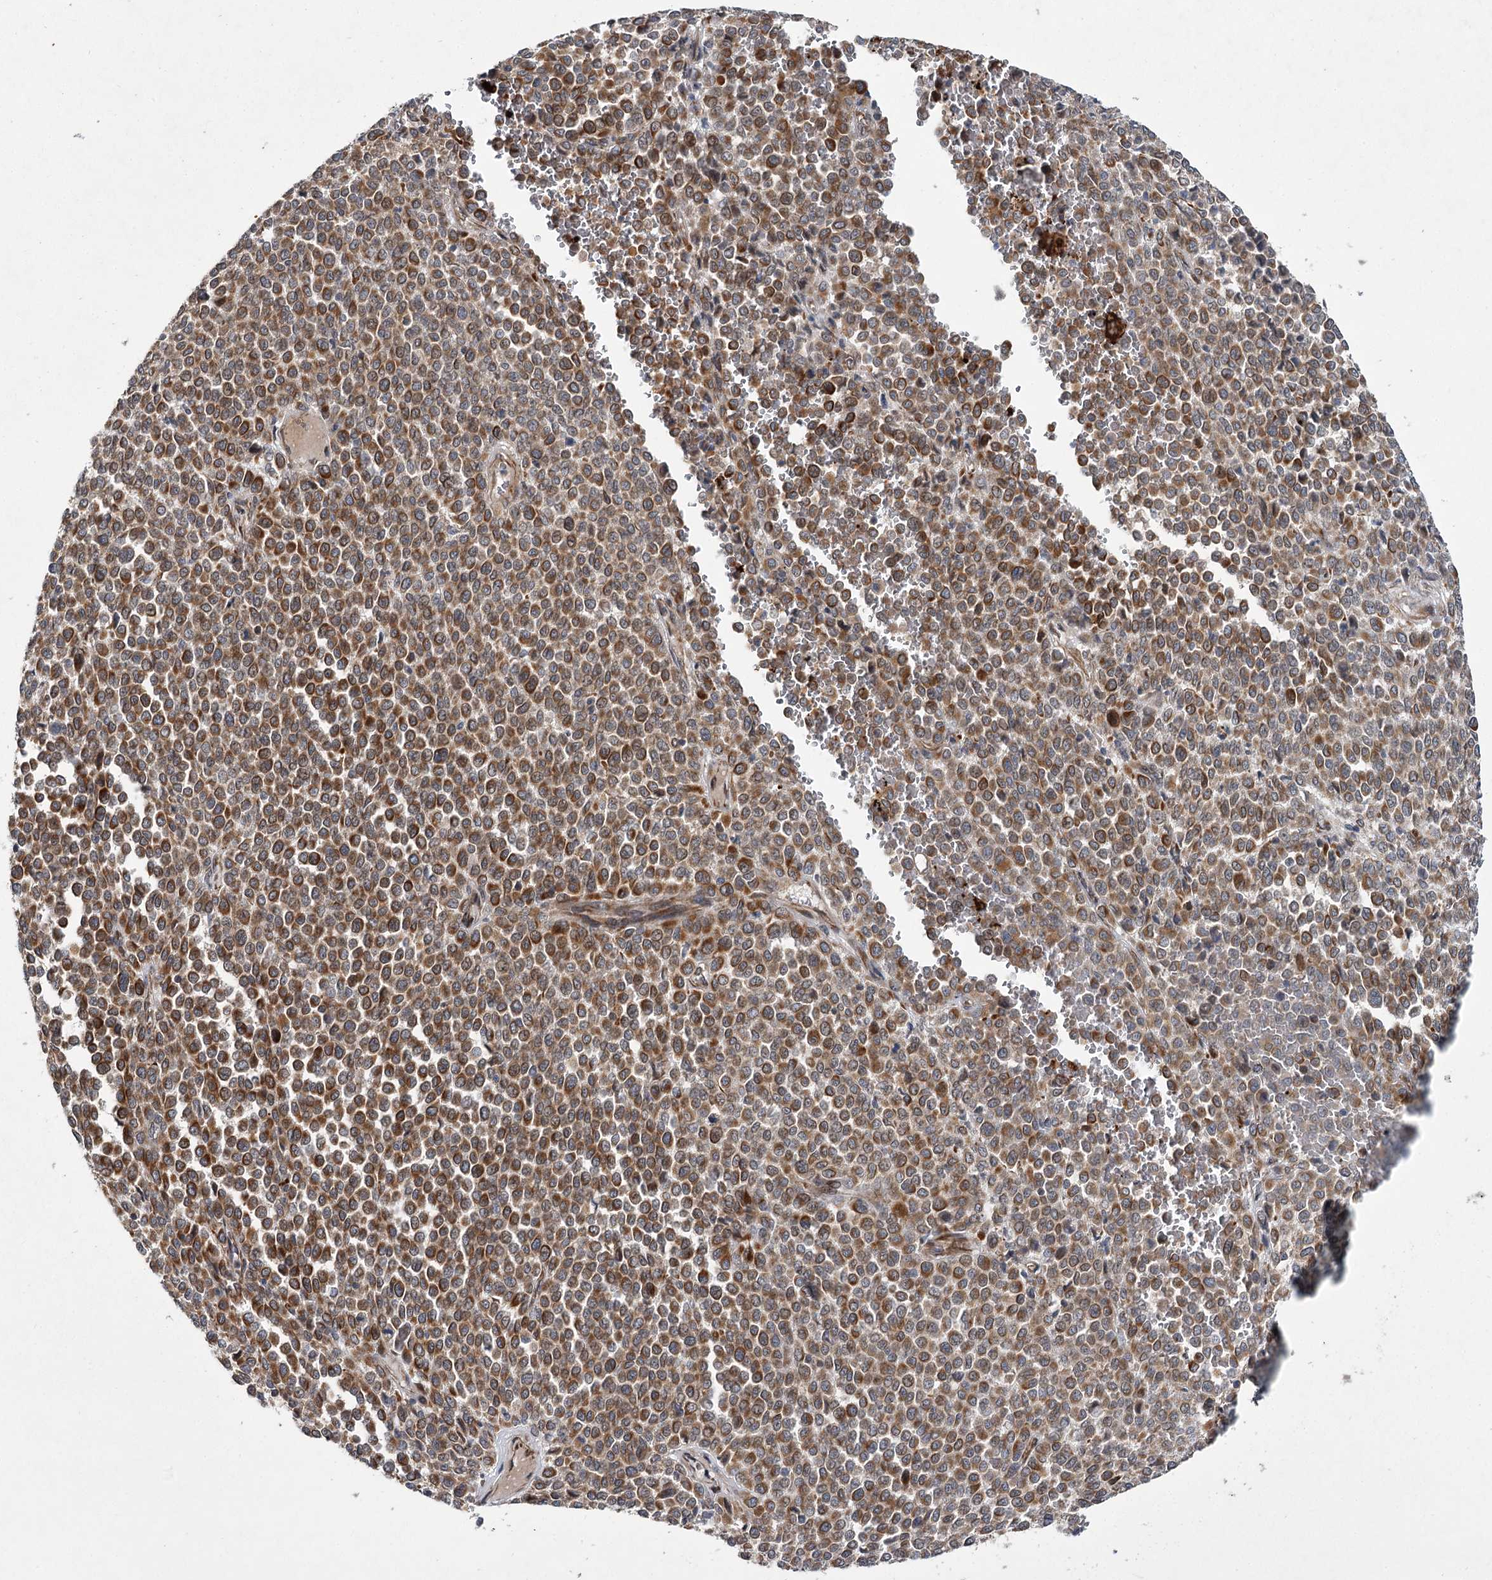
{"staining": {"intensity": "moderate", "quantity": ">75%", "location": "cytoplasmic/membranous"}, "tissue": "melanoma", "cell_type": "Tumor cells", "image_type": "cancer", "snomed": [{"axis": "morphology", "description": "Malignant melanoma, Metastatic site"}, {"axis": "topography", "description": "Pancreas"}], "caption": "Immunohistochemical staining of human melanoma reveals moderate cytoplasmic/membranous protein staining in about >75% of tumor cells.", "gene": "DPEP2", "patient": {"sex": "female", "age": 30}}